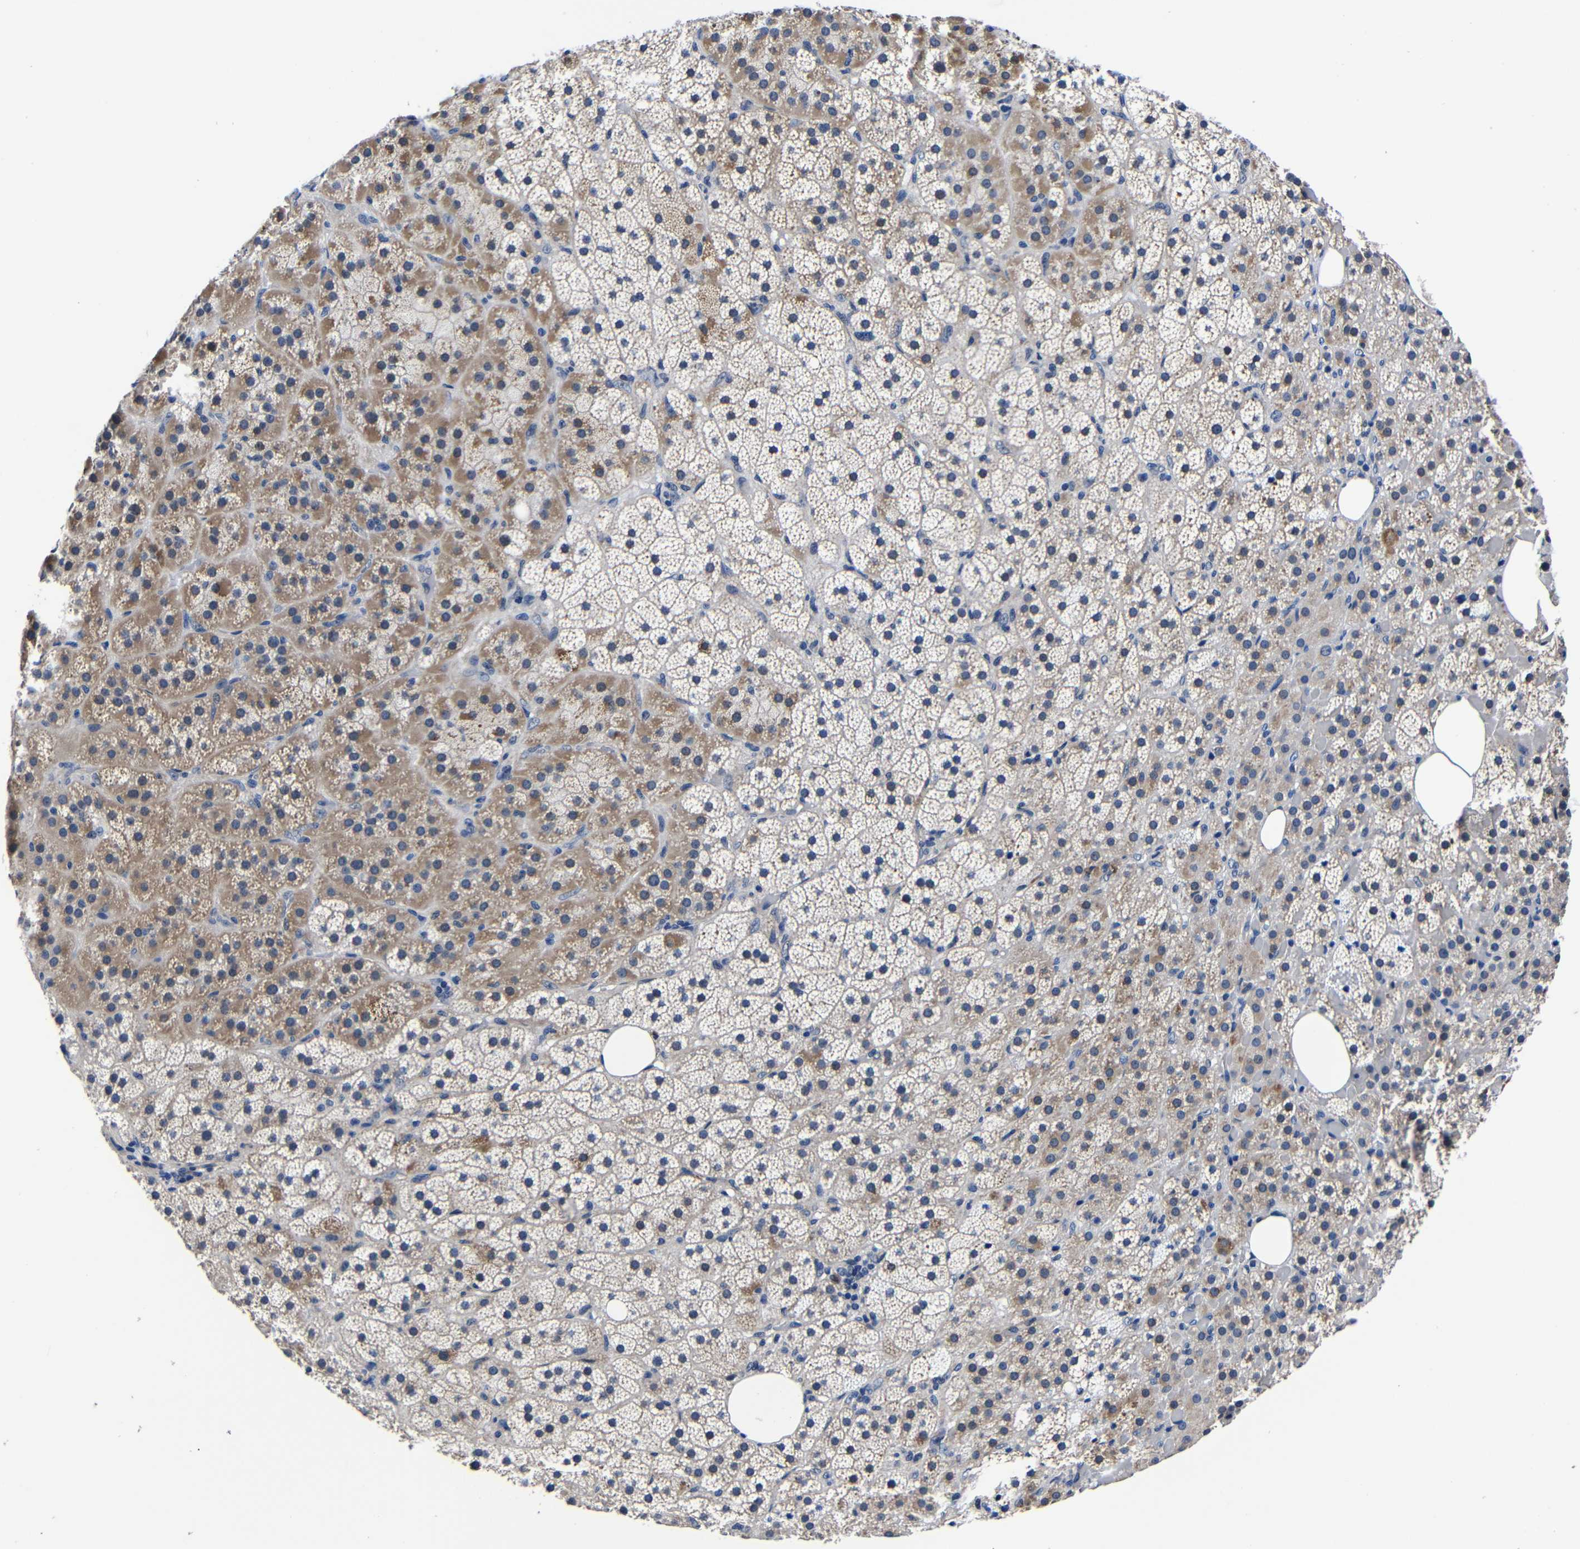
{"staining": {"intensity": "moderate", "quantity": "<25%", "location": "cytoplasmic/membranous"}, "tissue": "adrenal gland", "cell_type": "Glandular cells", "image_type": "normal", "snomed": [{"axis": "morphology", "description": "Normal tissue, NOS"}, {"axis": "topography", "description": "Adrenal gland"}], "caption": "Immunohistochemistry of unremarkable adrenal gland demonstrates low levels of moderate cytoplasmic/membranous positivity in about <25% of glandular cells.", "gene": "DEPP1", "patient": {"sex": "female", "age": 59}}